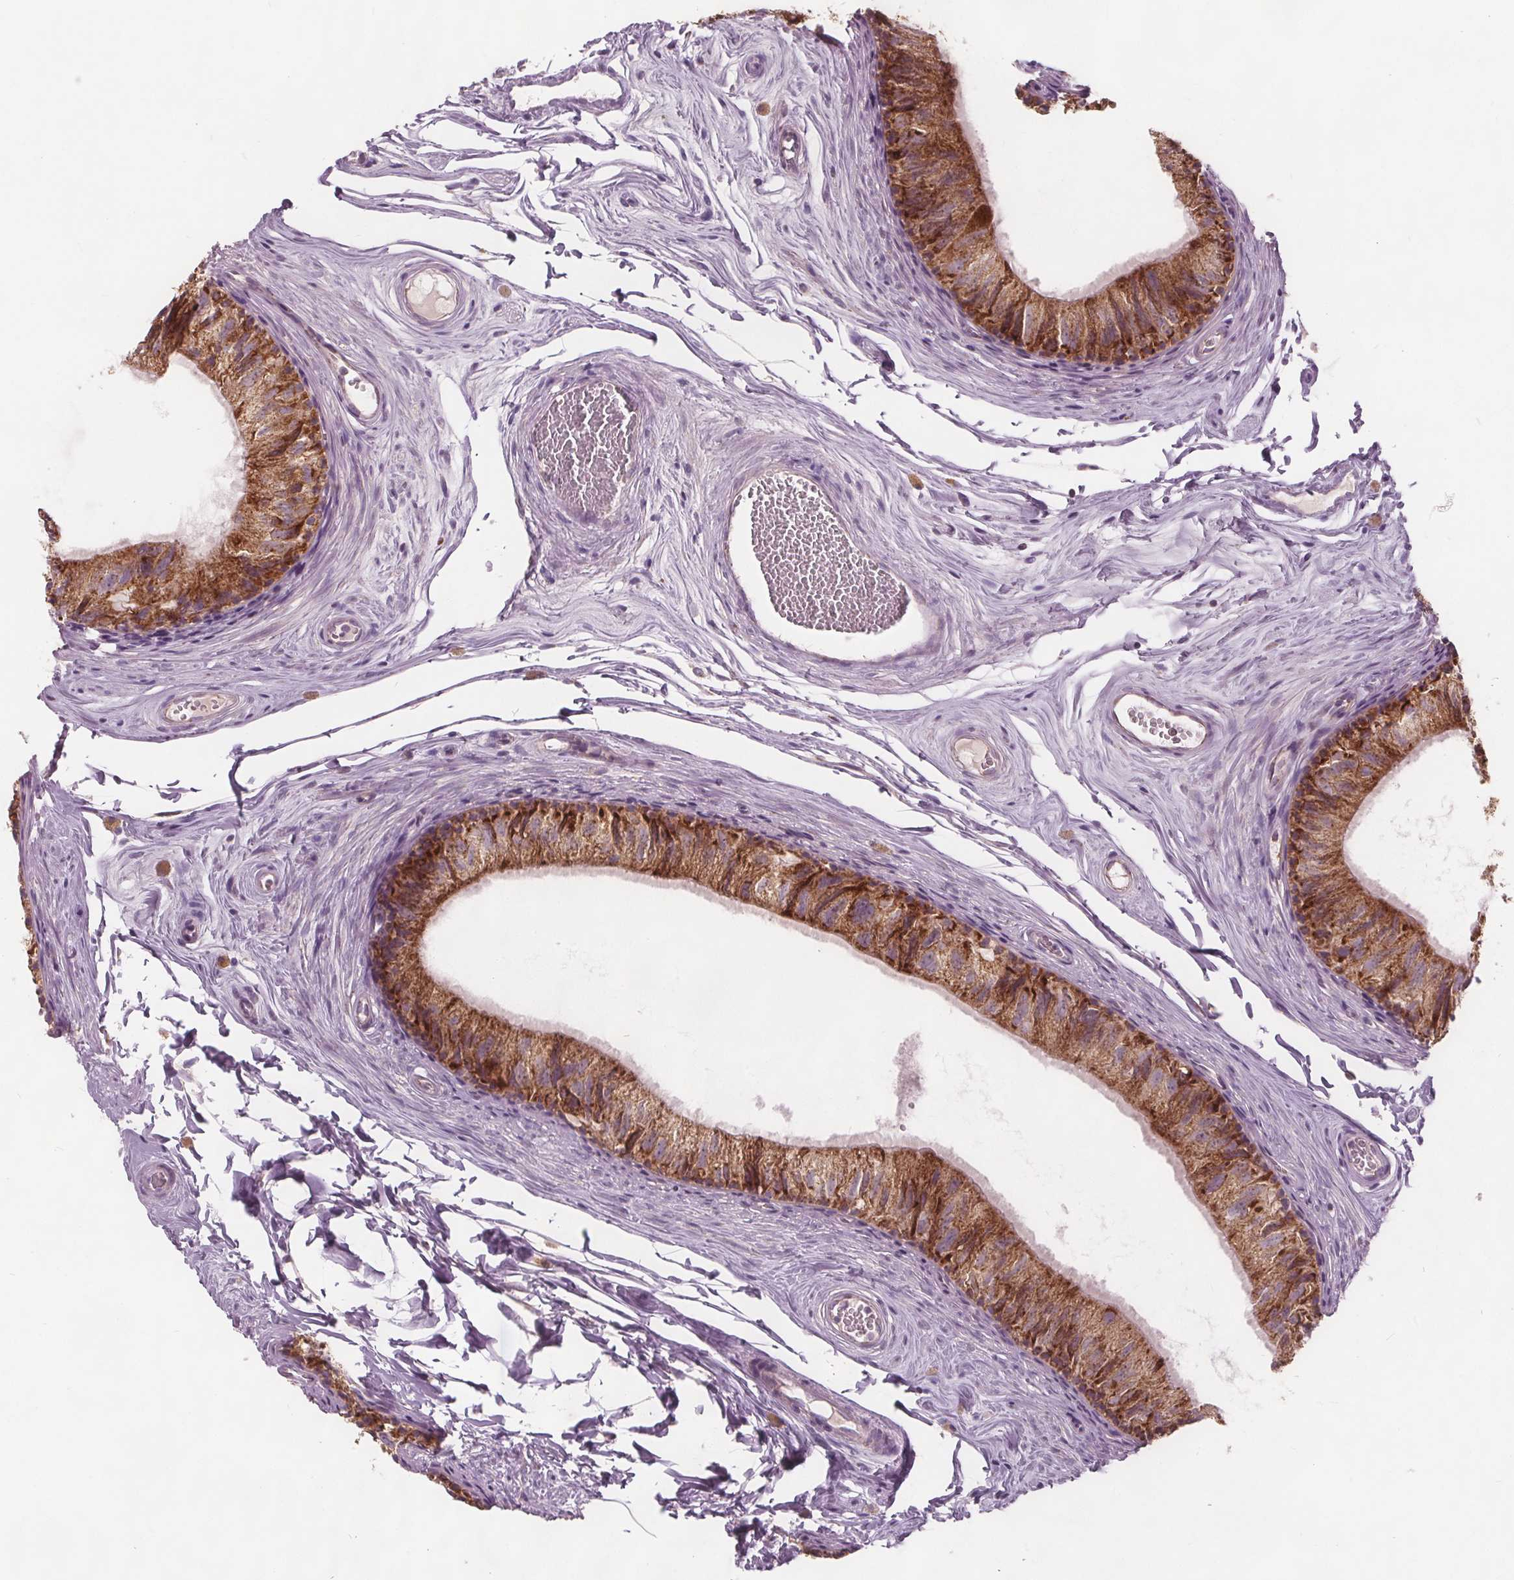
{"staining": {"intensity": "strong", "quantity": "25%-75%", "location": "cytoplasmic/membranous"}, "tissue": "epididymis", "cell_type": "Glandular cells", "image_type": "normal", "snomed": [{"axis": "morphology", "description": "Normal tissue, NOS"}, {"axis": "topography", "description": "Epididymis"}], "caption": "Strong cytoplasmic/membranous protein positivity is seen in about 25%-75% of glandular cells in epididymis. (DAB (3,3'-diaminobenzidine) IHC with brightfield microscopy, high magnification).", "gene": "ECI2", "patient": {"sex": "male", "age": 45}}